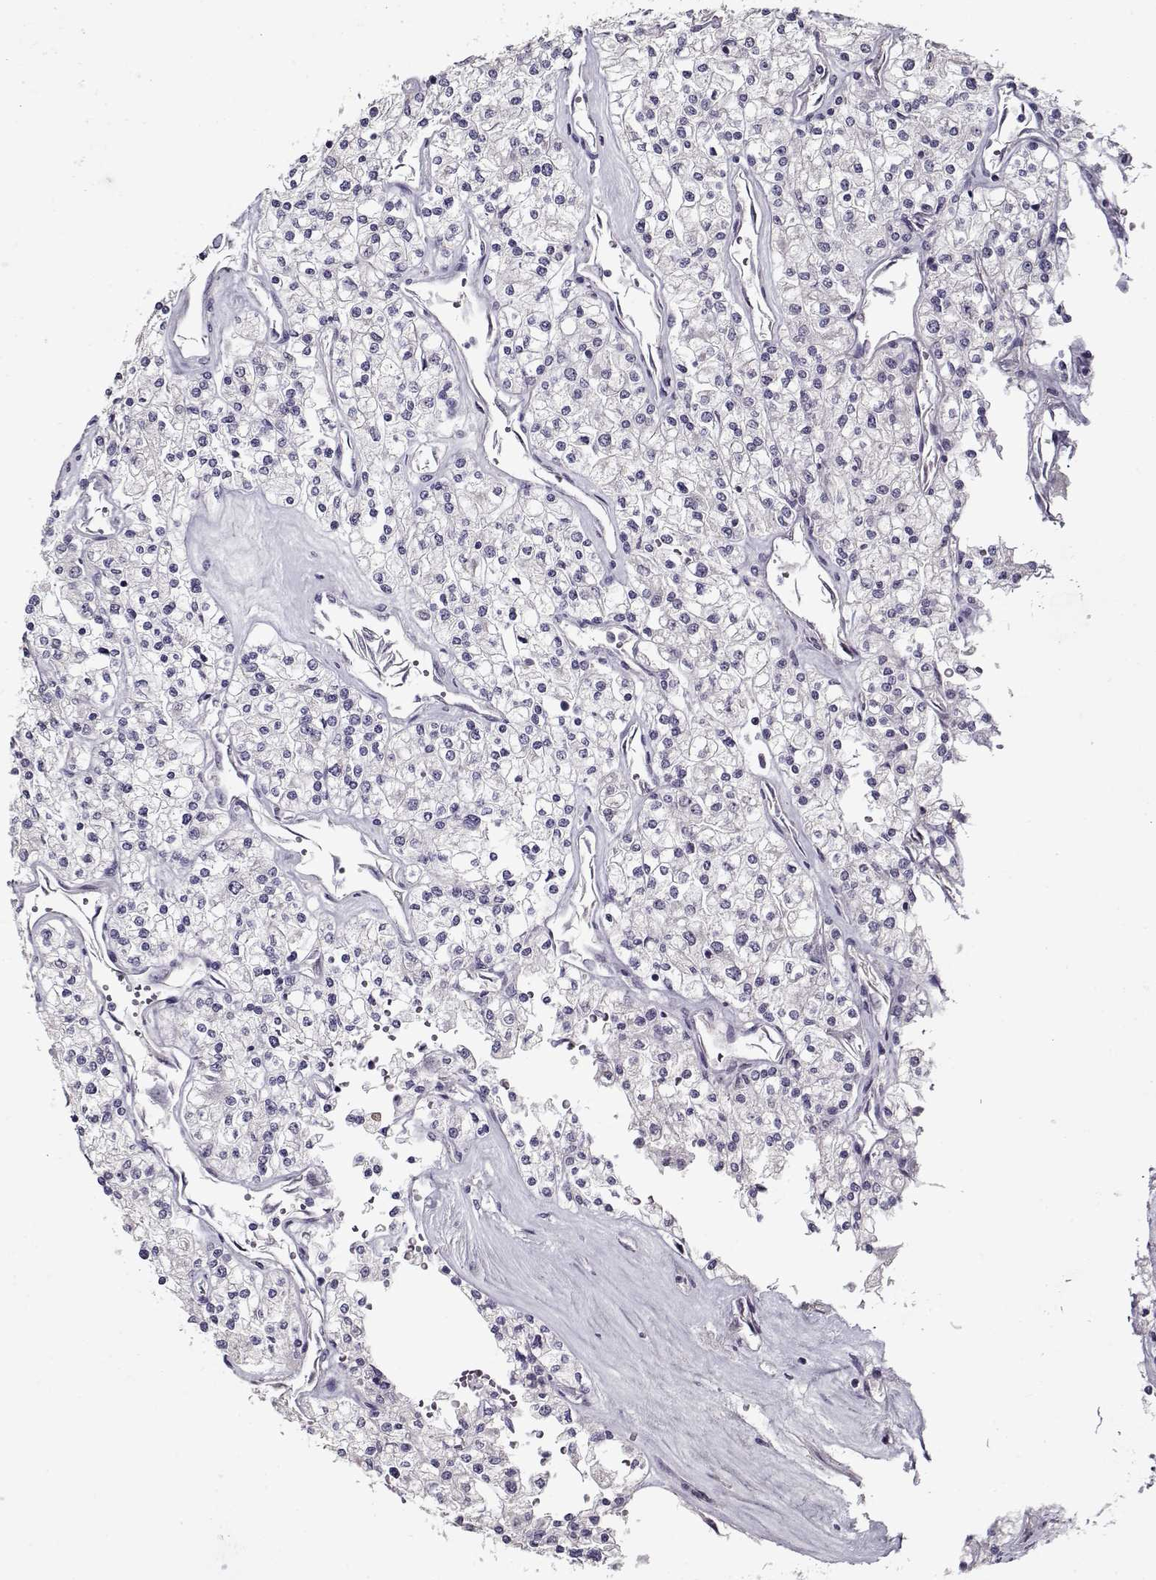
{"staining": {"intensity": "negative", "quantity": "none", "location": "none"}, "tissue": "renal cancer", "cell_type": "Tumor cells", "image_type": "cancer", "snomed": [{"axis": "morphology", "description": "Adenocarcinoma, NOS"}, {"axis": "topography", "description": "Kidney"}], "caption": "An image of human adenocarcinoma (renal) is negative for staining in tumor cells.", "gene": "PRMT8", "patient": {"sex": "male", "age": 80}}